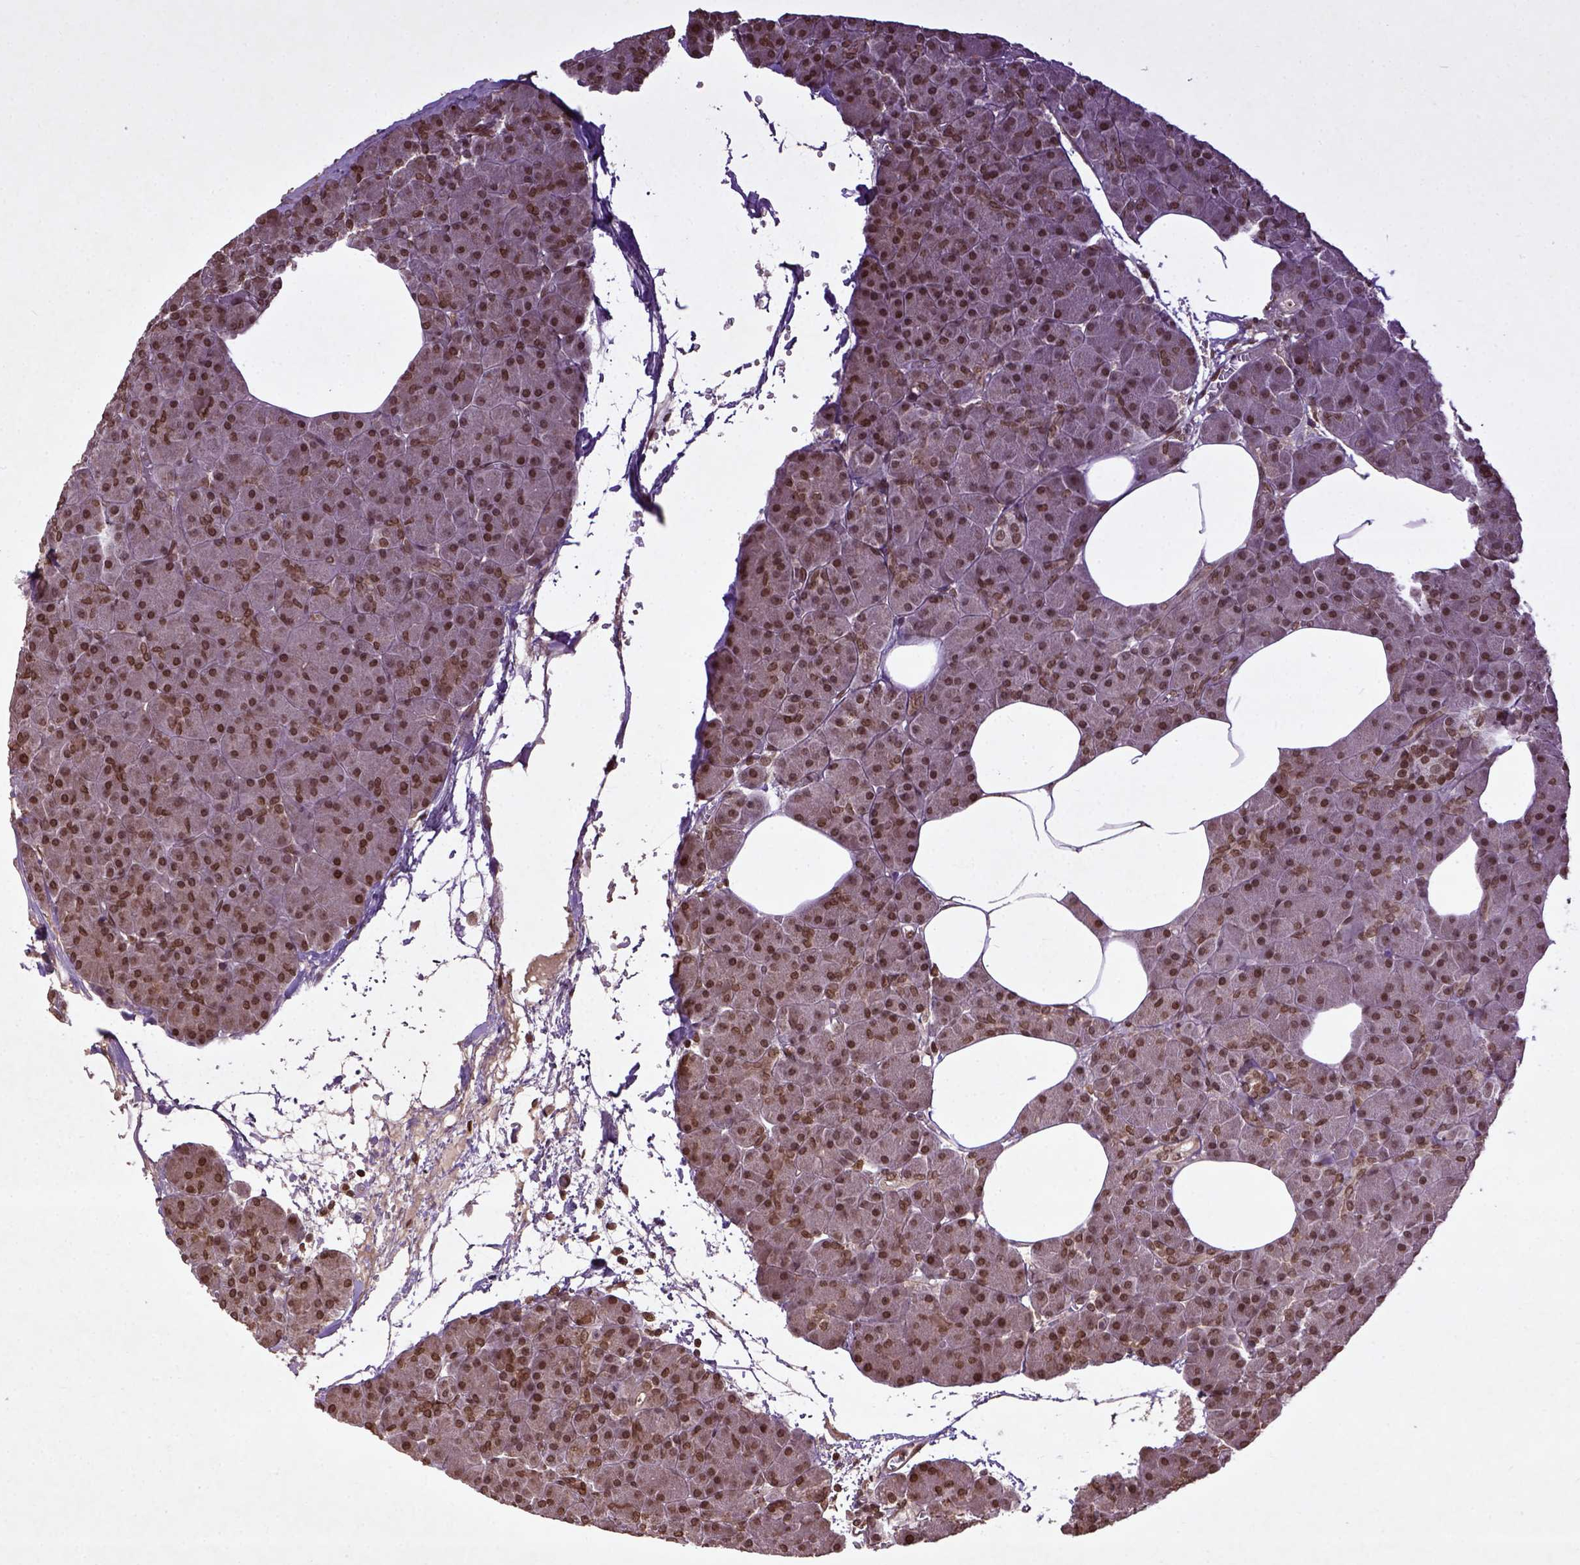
{"staining": {"intensity": "moderate", "quantity": ">75%", "location": "nuclear"}, "tissue": "pancreas", "cell_type": "Exocrine glandular cells", "image_type": "normal", "snomed": [{"axis": "morphology", "description": "Normal tissue, NOS"}, {"axis": "topography", "description": "Pancreas"}], "caption": "Moderate nuclear staining is seen in approximately >75% of exocrine glandular cells in normal pancreas.", "gene": "BANF1", "patient": {"sex": "female", "age": 45}}